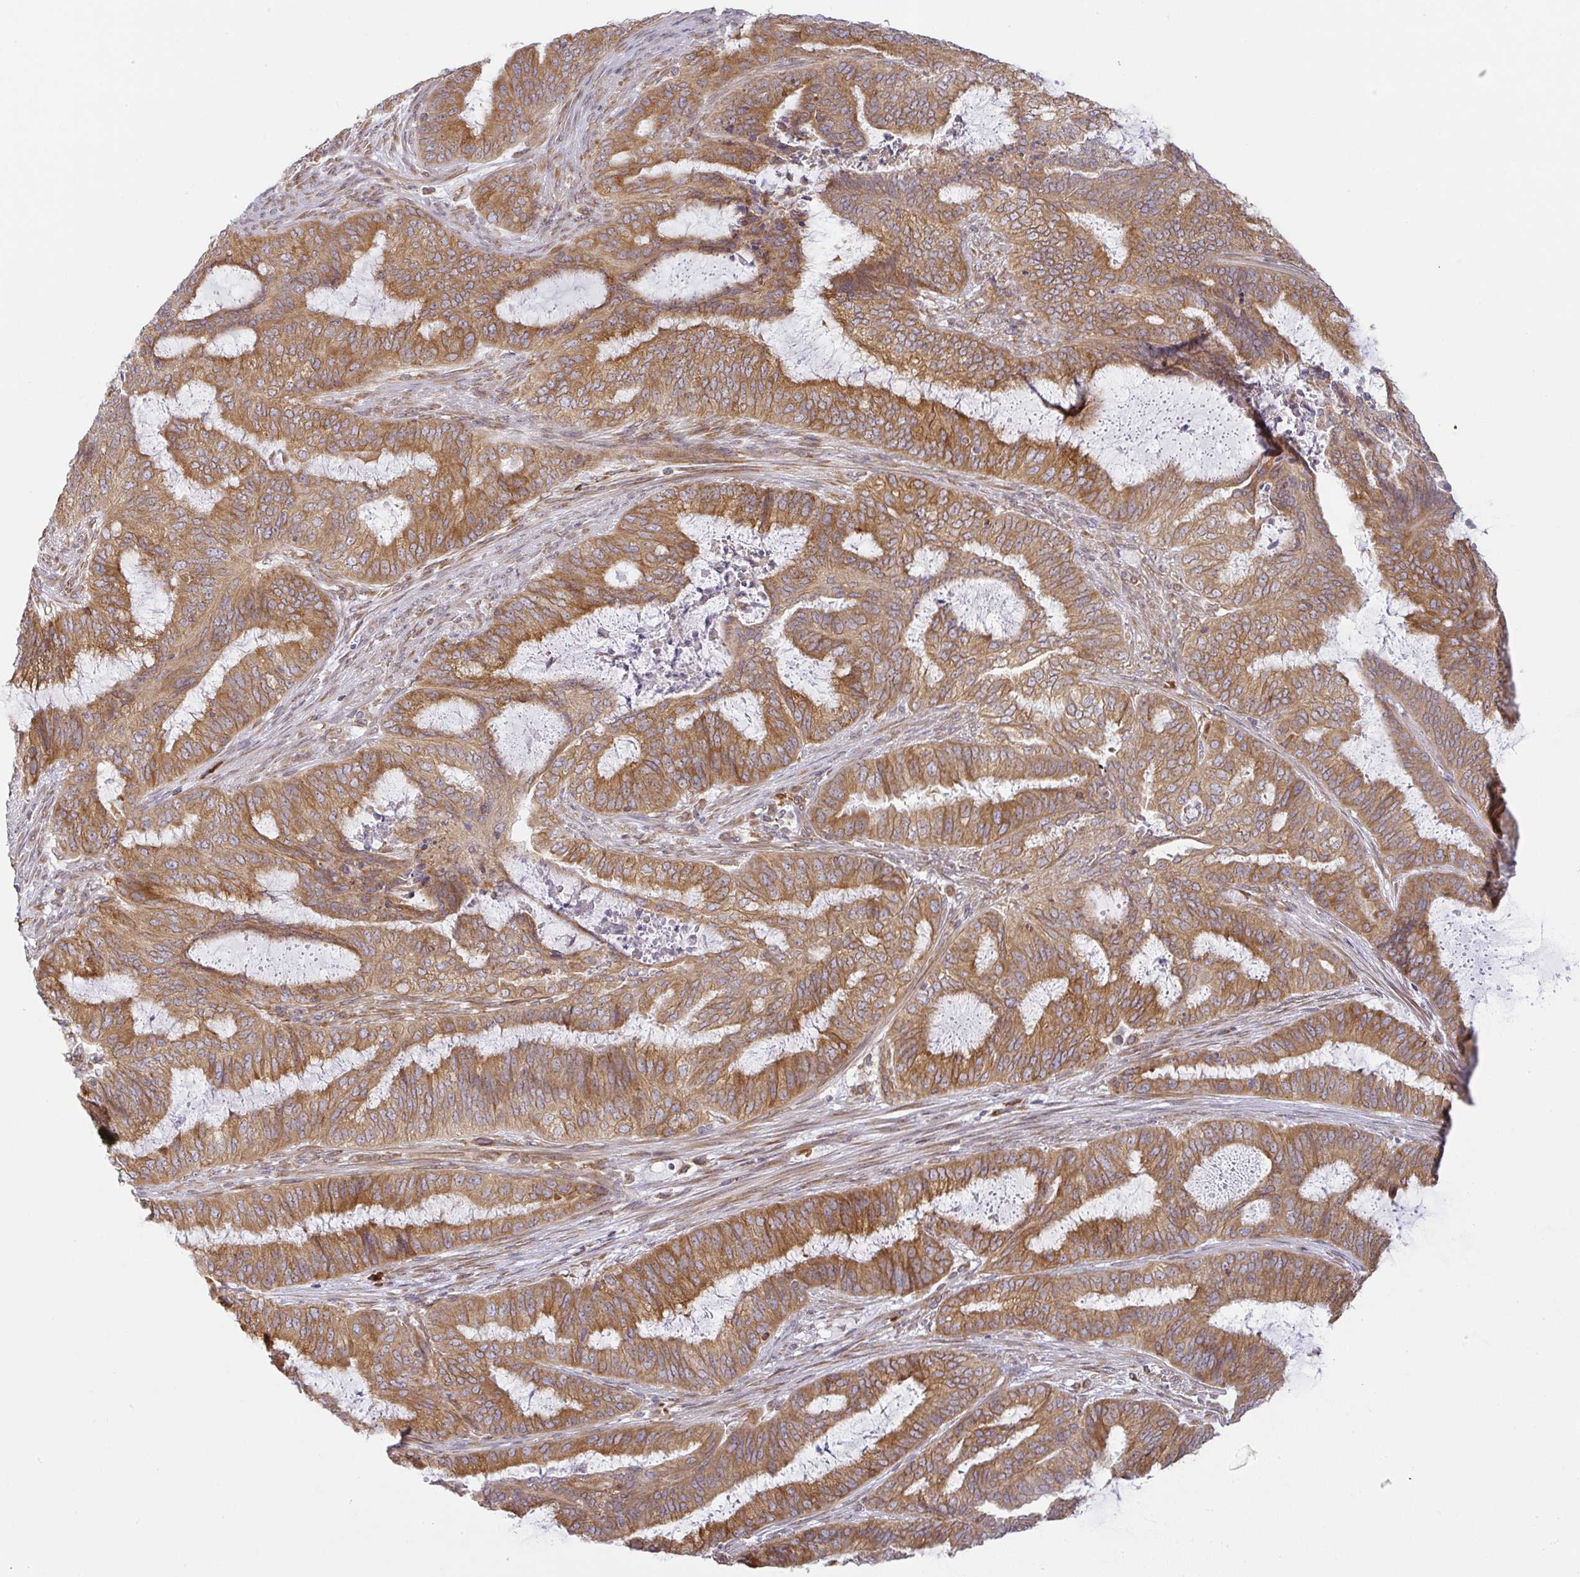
{"staining": {"intensity": "moderate", "quantity": ">75%", "location": "cytoplasmic/membranous"}, "tissue": "endometrial cancer", "cell_type": "Tumor cells", "image_type": "cancer", "snomed": [{"axis": "morphology", "description": "Adenocarcinoma, NOS"}, {"axis": "topography", "description": "Endometrium"}], "caption": "The photomicrograph reveals a brown stain indicating the presence of a protein in the cytoplasmic/membranous of tumor cells in adenocarcinoma (endometrial). Nuclei are stained in blue.", "gene": "DERL2", "patient": {"sex": "female", "age": 51}}